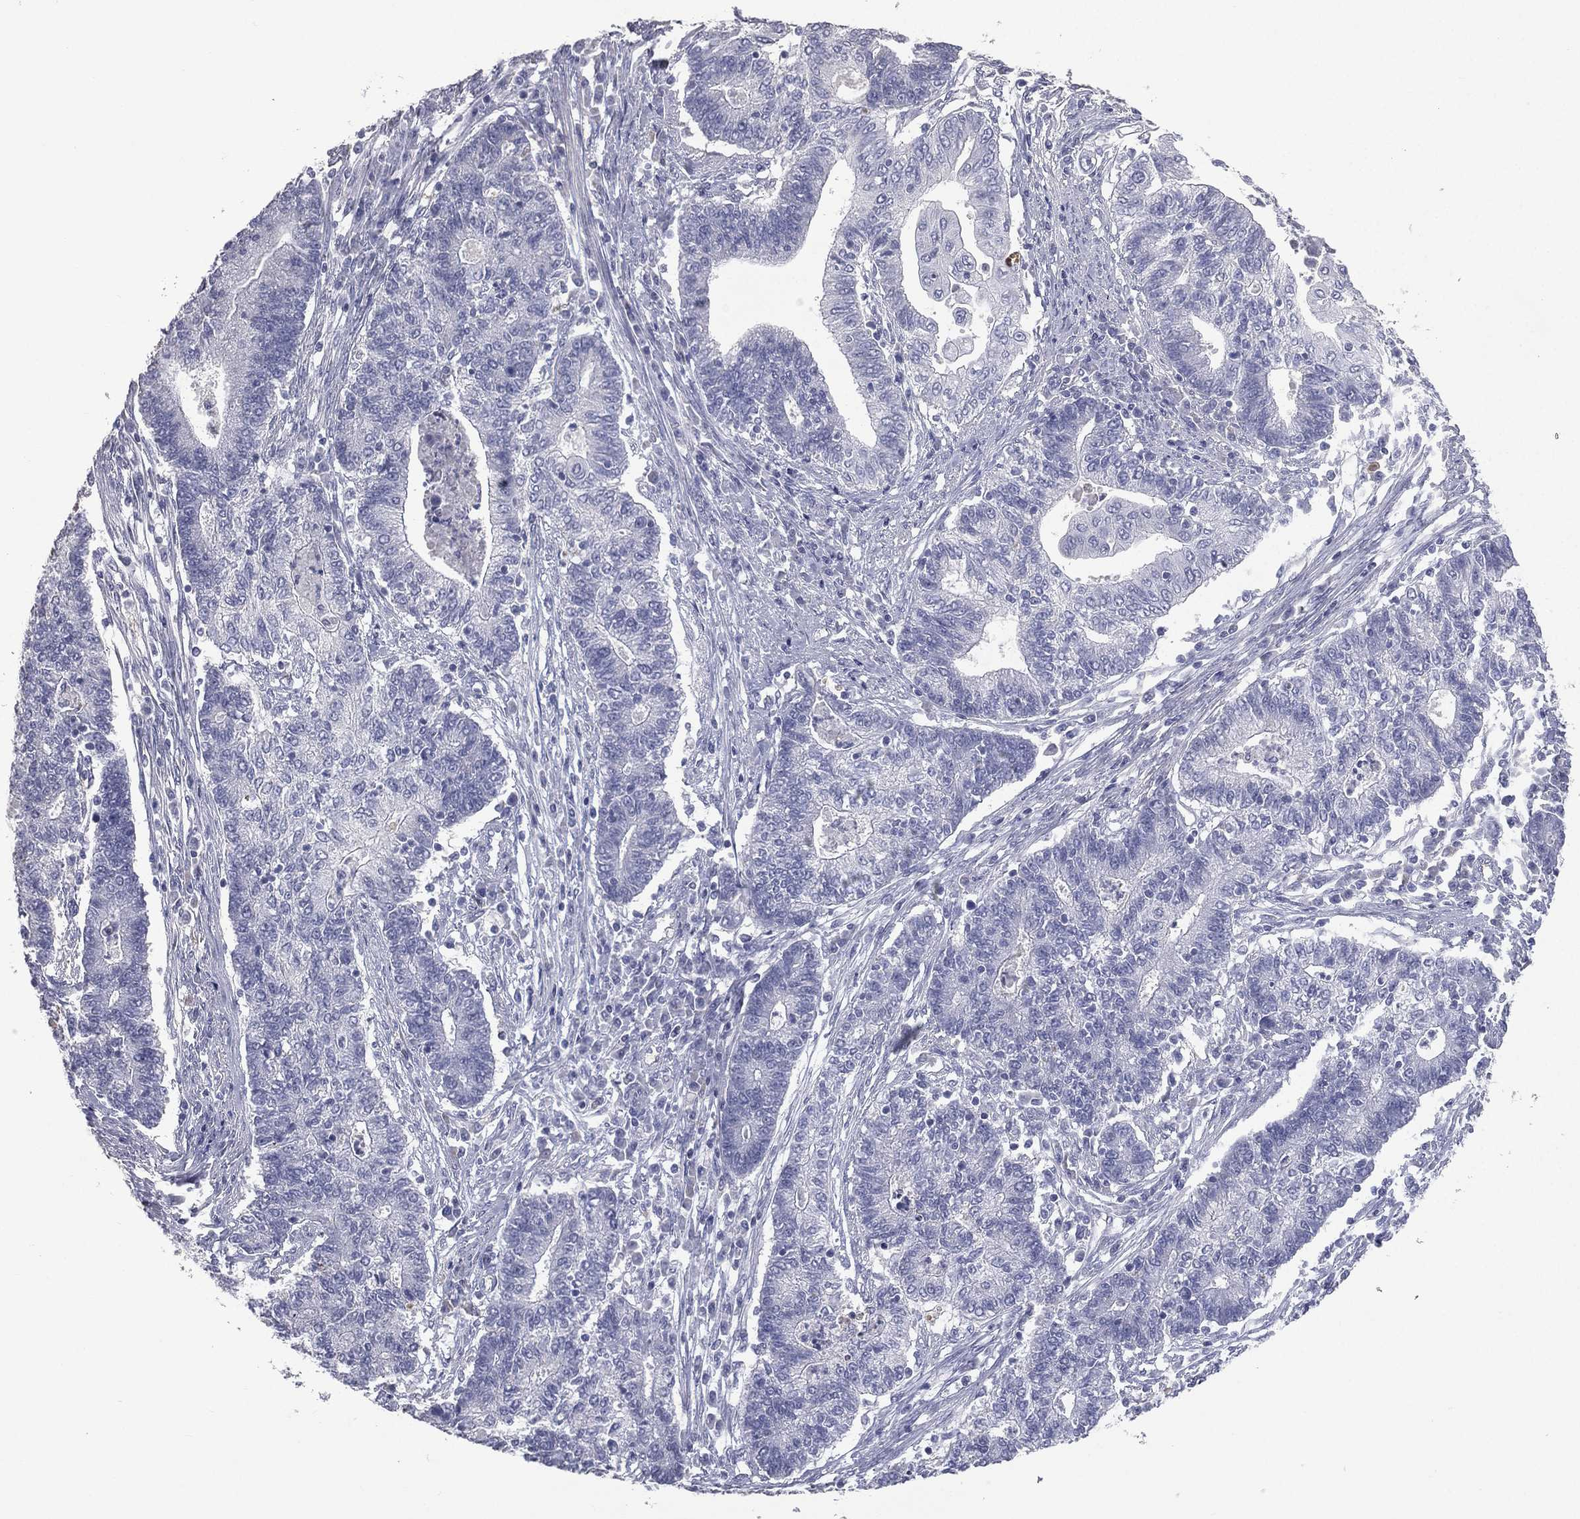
{"staining": {"intensity": "negative", "quantity": "none", "location": "none"}, "tissue": "endometrial cancer", "cell_type": "Tumor cells", "image_type": "cancer", "snomed": [{"axis": "morphology", "description": "Adenocarcinoma, NOS"}, {"axis": "topography", "description": "Uterus"}, {"axis": "topography", "description": "Endometrium"}], "caption": "Immunohistochemical staining of adenocarcinoma (endometrial) shows no significant staining in tumor cells.", "gene": "ESX1", "patient": {"sex": "female", "age": 54}}